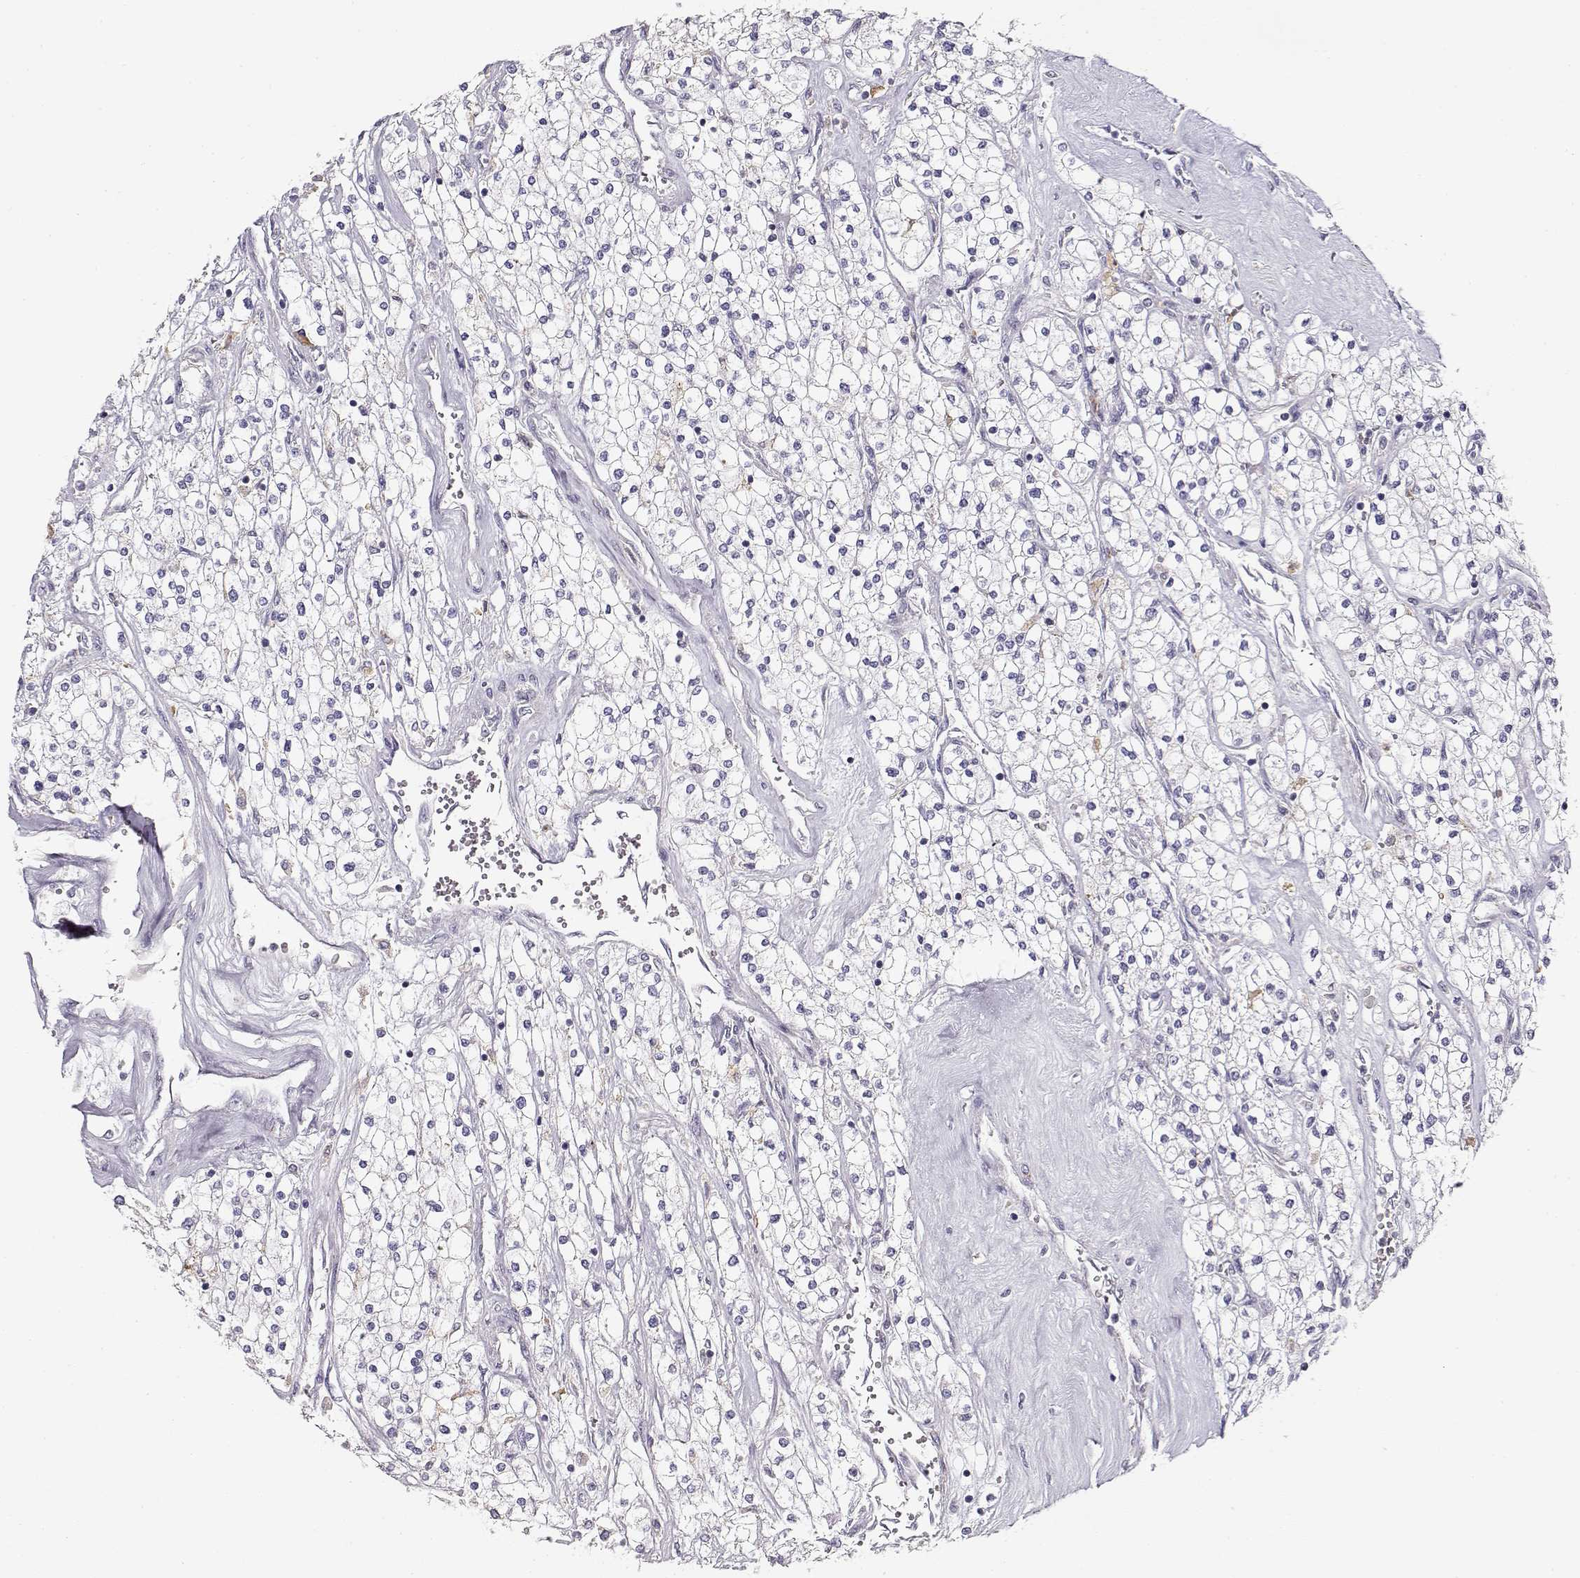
{"staining": {"intensity": "negative", "quantity": "none", "location": "none"}, "tissue": "renal cancer", "cell_type": "Tumor cells", "image_type": "cancer", "snomed": [{"axis": "morphology", "description": "Adenocarcinoma, NOS"}, {"axis": "topography", "description": "Kidney"}], "caption": "Image shows no significant protein positivity in tumor cells of renal adenocarcinoma.", "gene": "VAV1", "patient": {"sex": "male", "age": 80}}